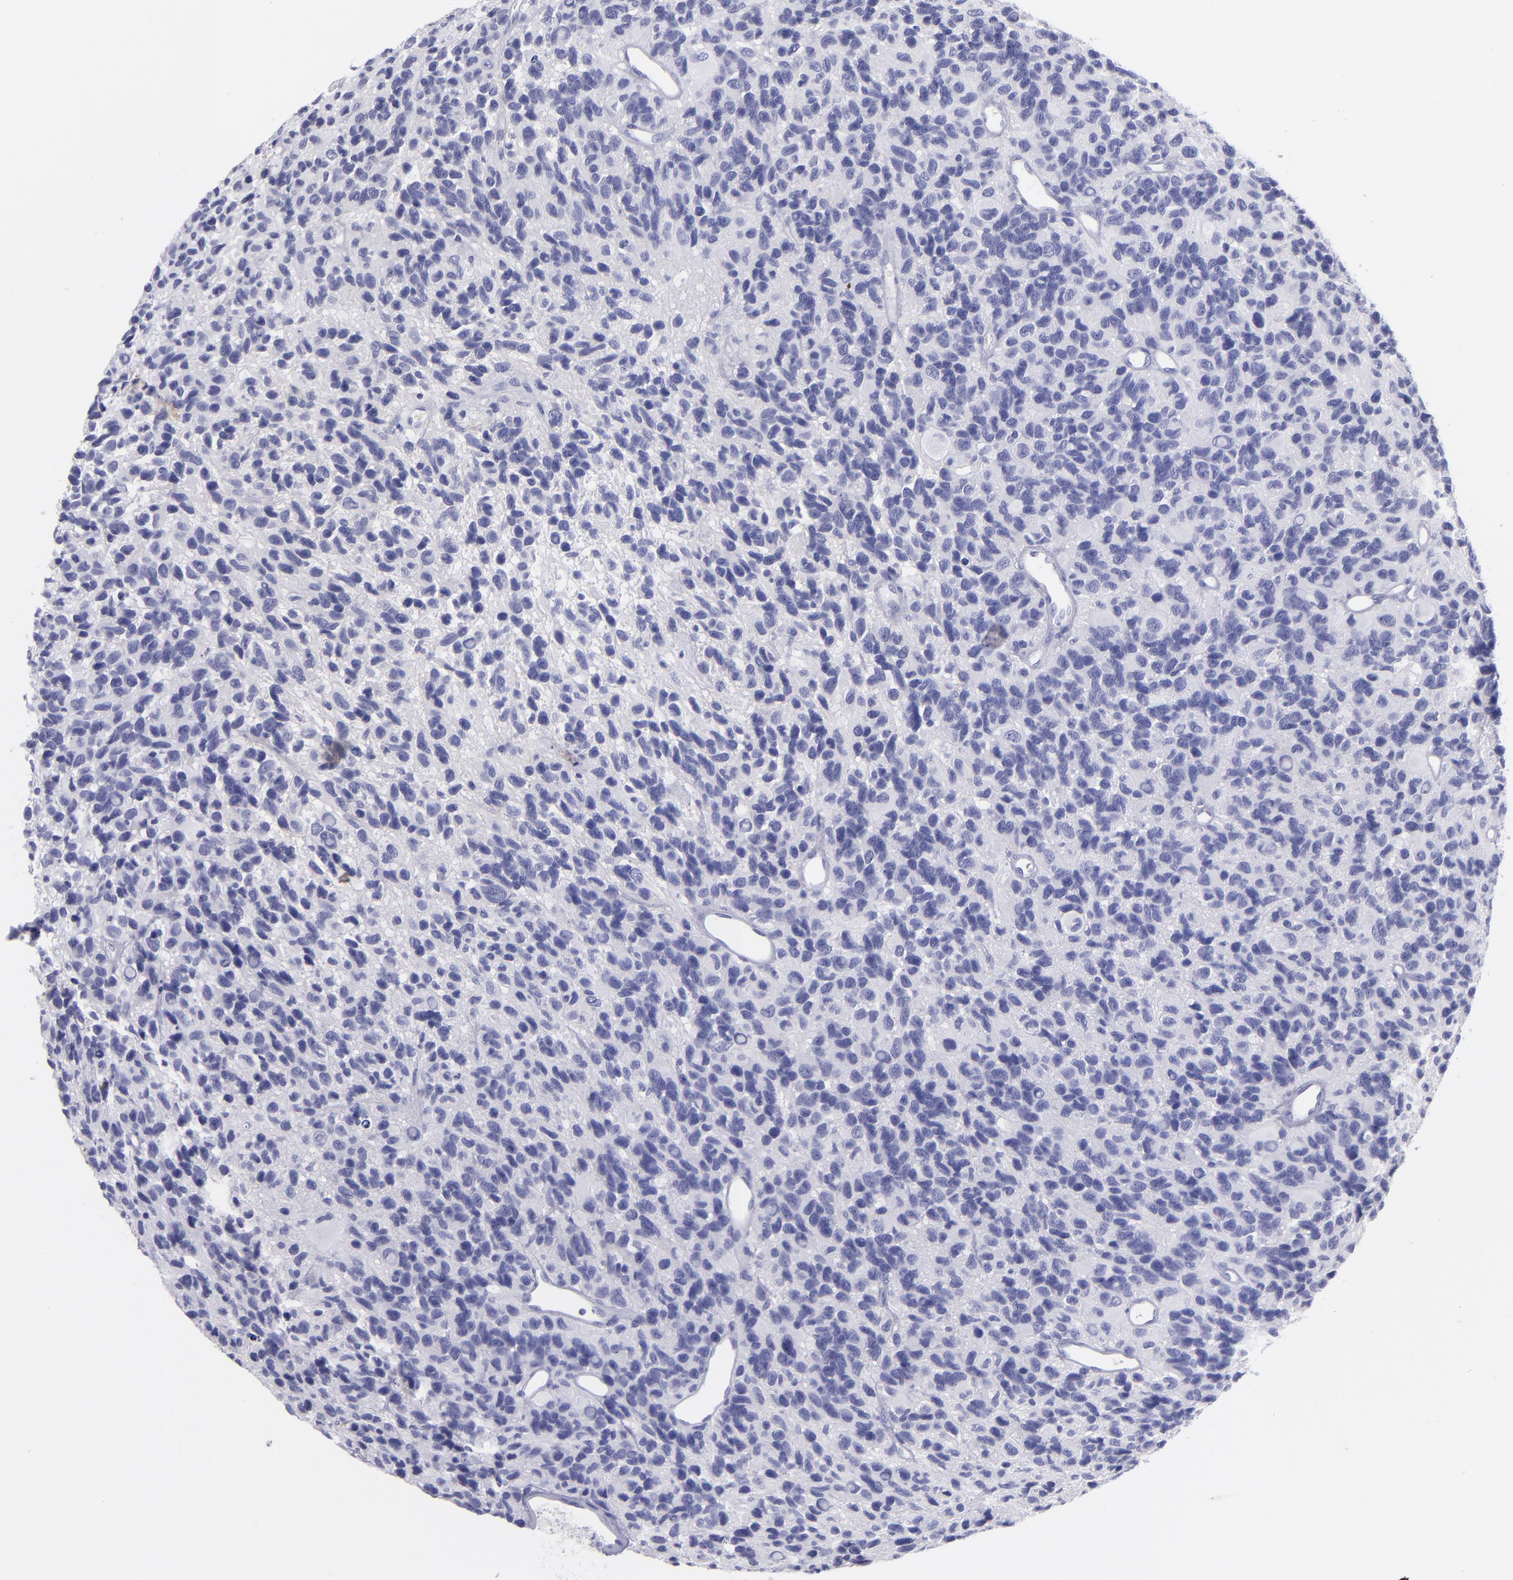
{"staining": {"intensity": "negative", "quantity": "none", "location": "none"}, "tissue": "glioma", "cell_type": "Tumor cells", "image_type": "cancer", "snomed": [{"axis": "morphology", "description": "Glioma, malignant, High grade"}, {"axis": "topography", "description": "Brain"}], "caption": "Glioma was stained to show a protein in brown. There is no significant expression in tumor cells.", "gene": "CD82", "patient": {"sex": "male", "age": 77}}